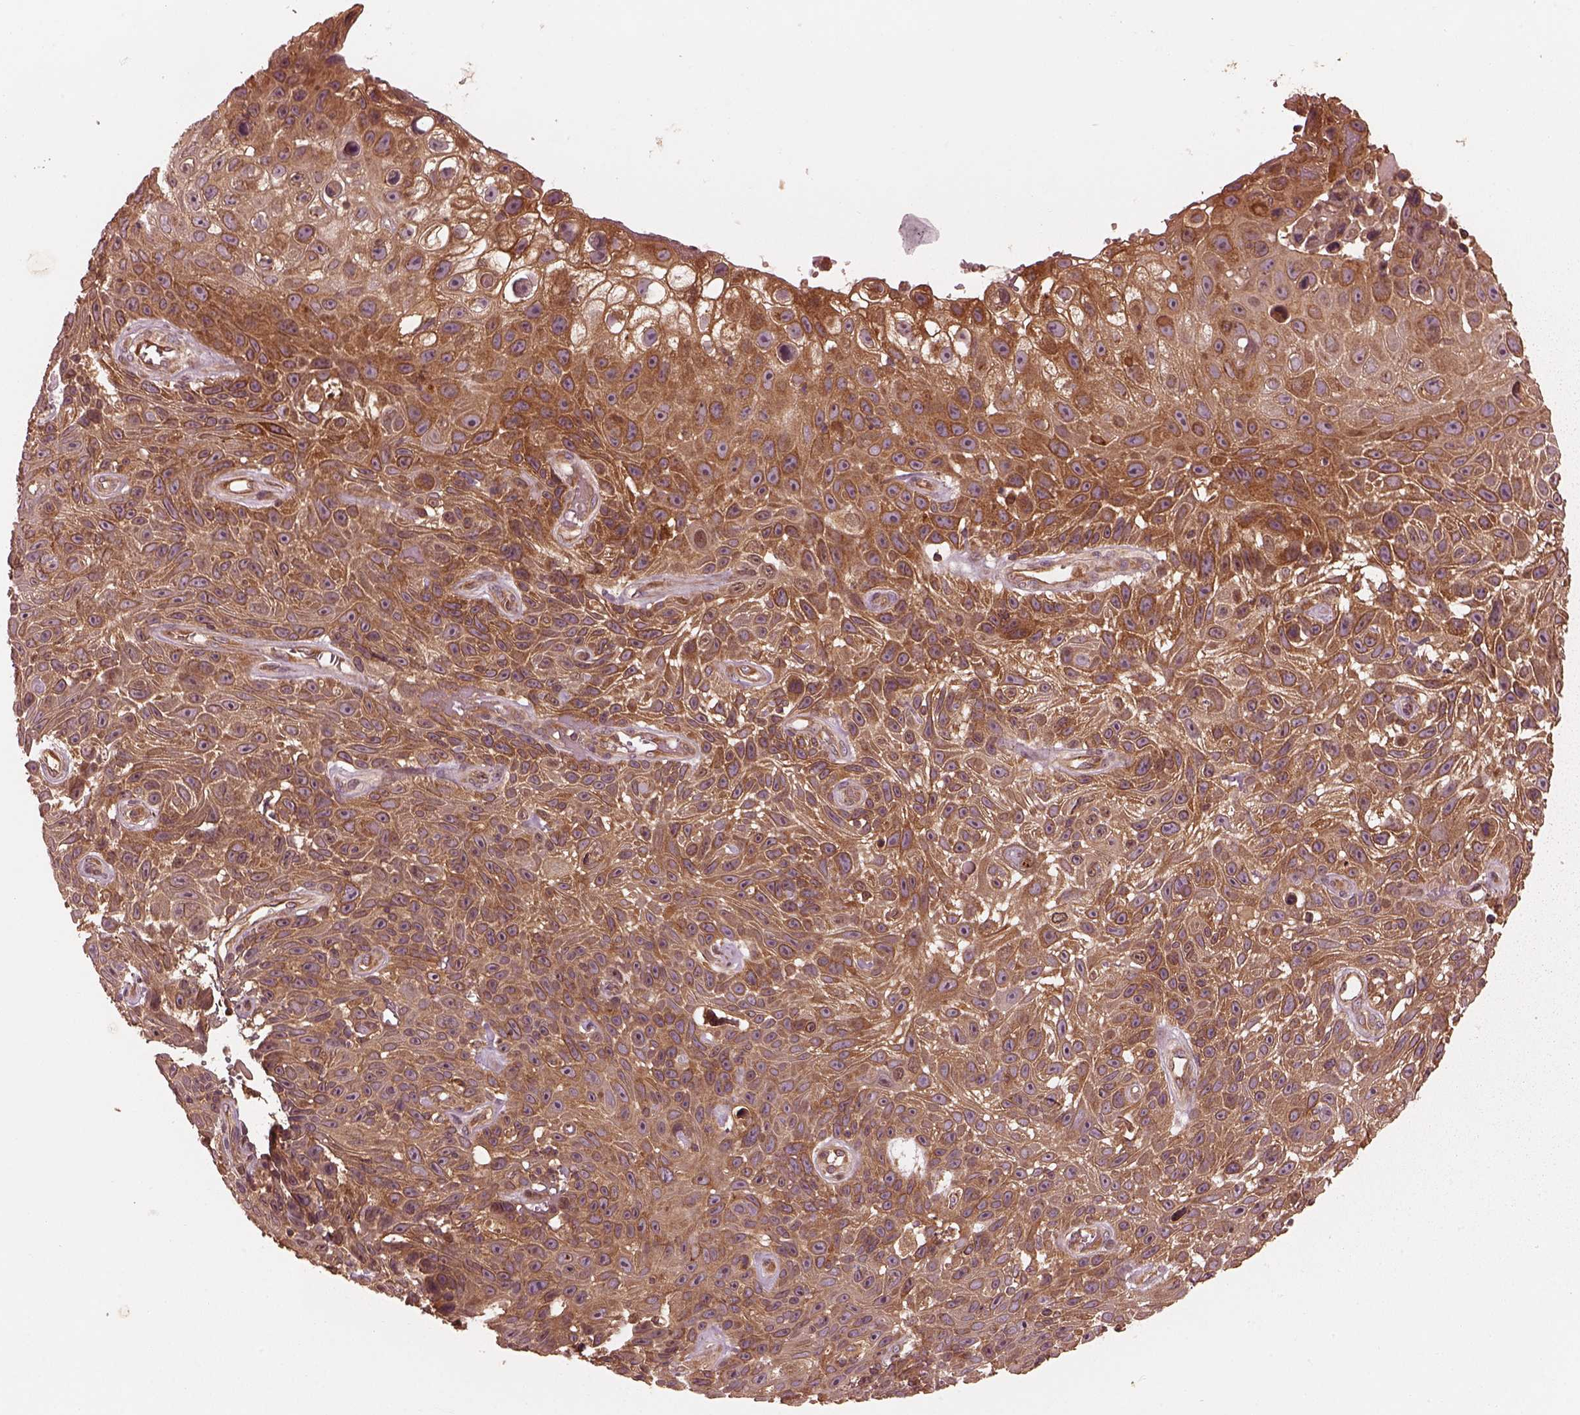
{"staining": {"intensity": "moderate", "quantity": "25%-75%", "location": "cytoplasmic/membranous"}, "tissue": "skin cancer", "cell_type": "Tumor cells", "image_type": "cancer", "snomed": [{"axis": "morphology", "description": "Squamous cell carcinoma, NOS"}, {"axis": "topography", "description": "Skin"}], "caption": "Protein staining exhibits moderate cytoplasmic/membranous staining in about 25%-75% of tumor cells in squamous cell carcinoma (skin).", "gene": "PIK3R2", "patient": {"sex": "male", "age": 82}}